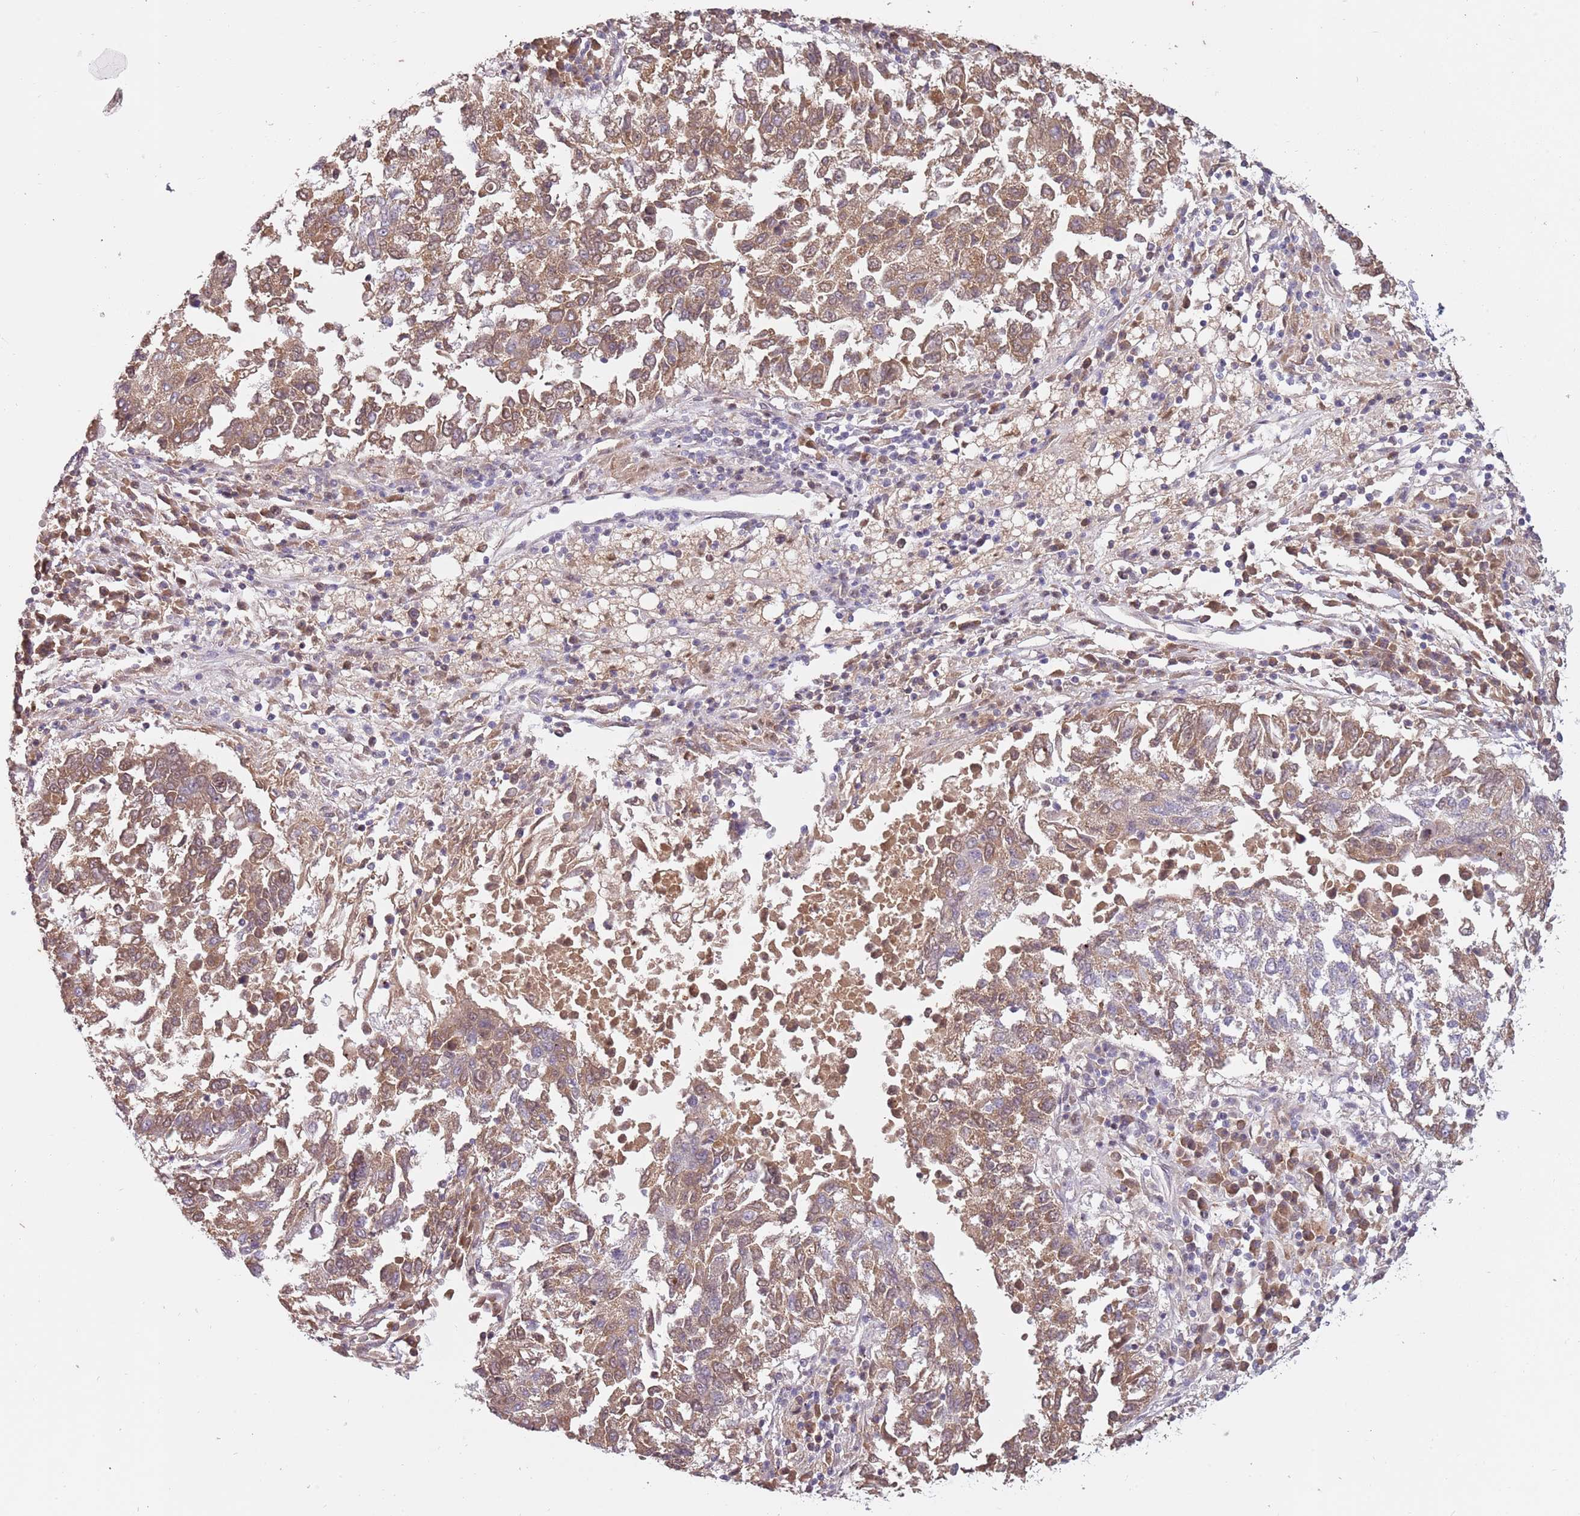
{"staining": {"intensity": "moderate", "quantity": ">75%", "location": "cytoplasmic/membranous"}, "tissue": "lung cancer", "cell_type": "Tumor cells", "image_type": "cancer", "snomed": [{"axis": "morphology", "description": "Squamous cell carcinoma, NOS"}, {"axis": "topography", "description": "Lung"}], "caption": "Protein staining of squamous cell carcinoma (lung) tissue exhibits moderate cytoplasmic/membranous positivity in about >75% of tumor cells.", "gene": "SYS1", "patient": {"sex": "male", "age": 73}}